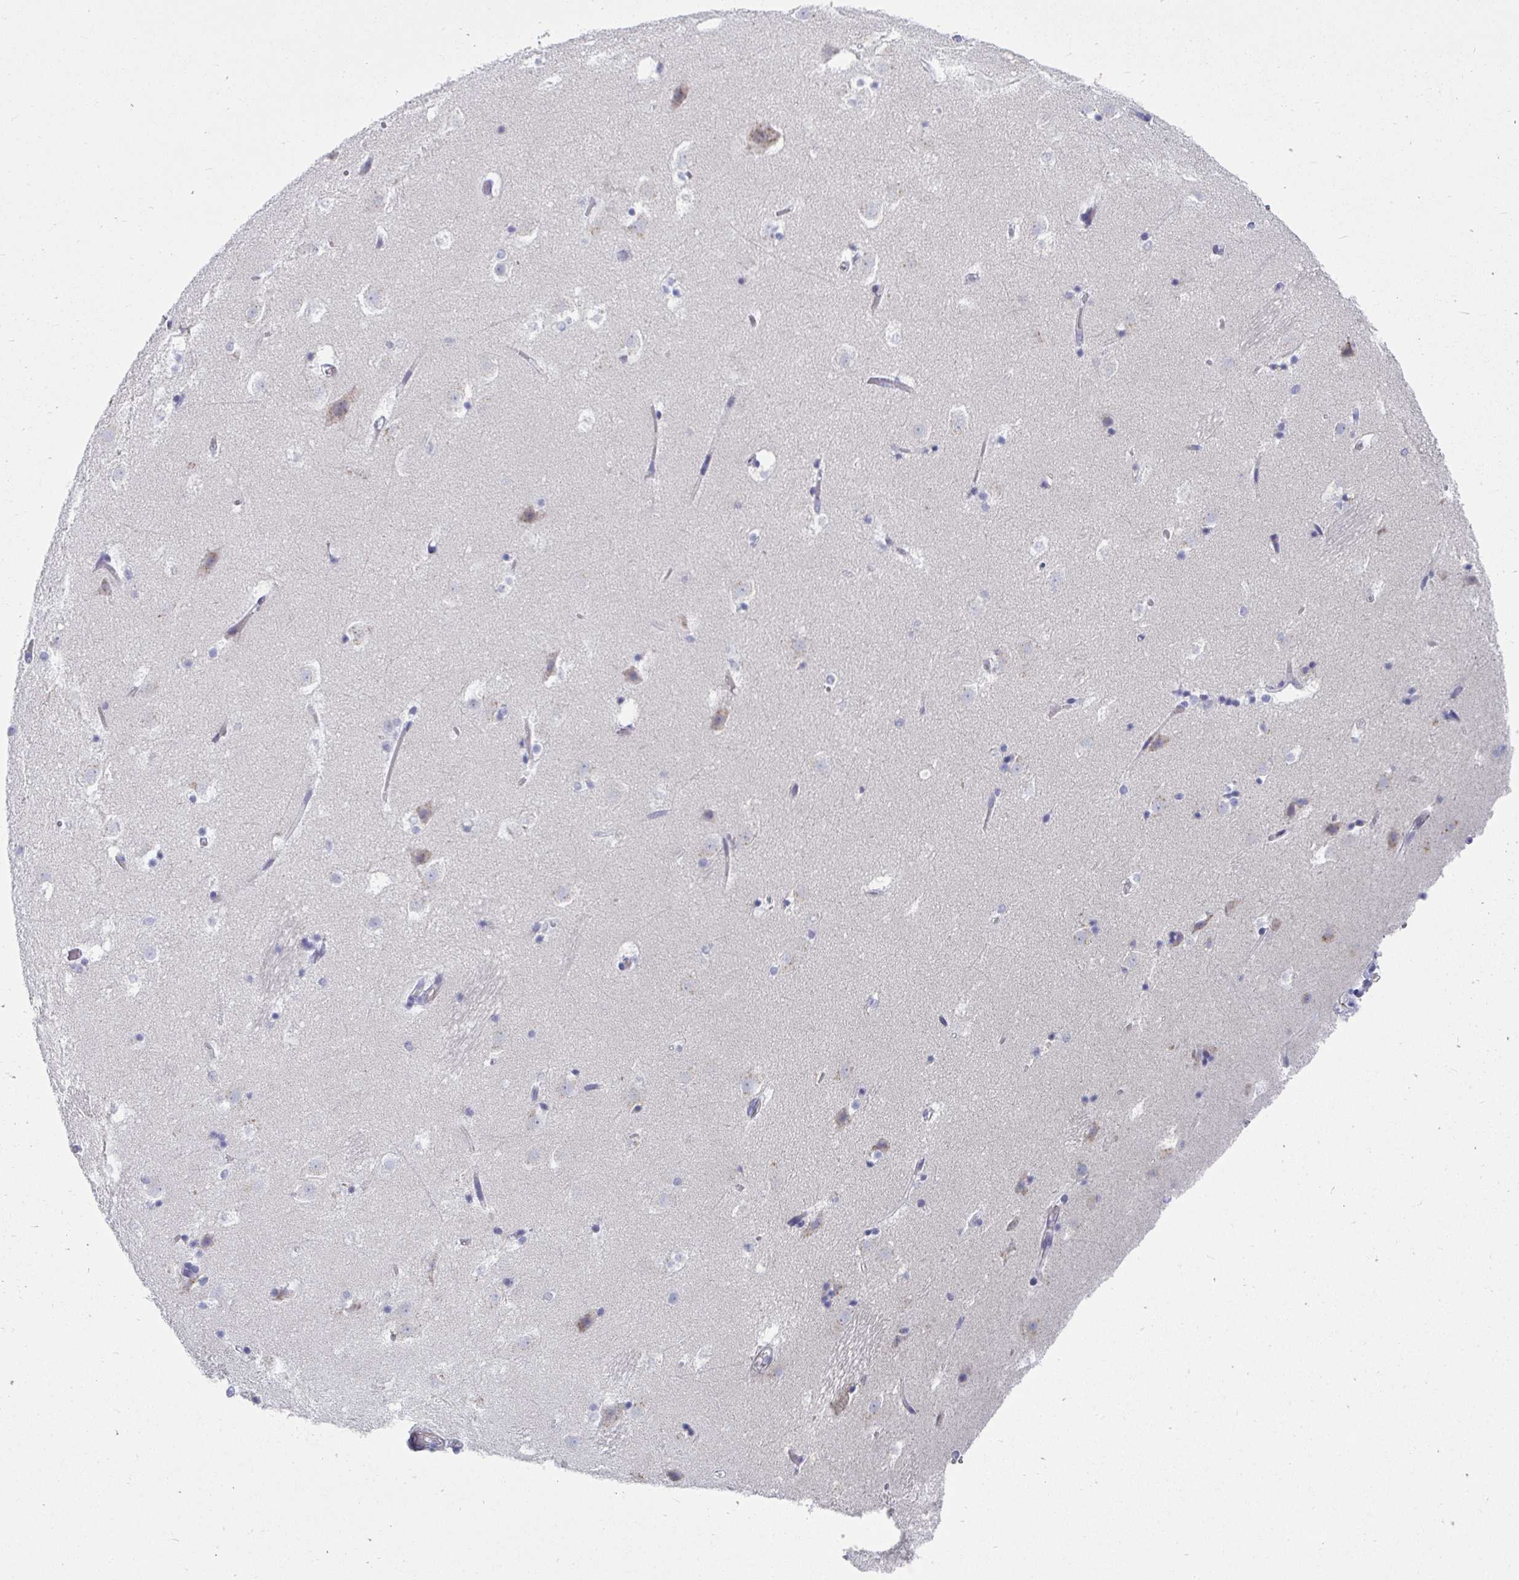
{"staining": {"intensity": "negative", "quantity": "none", "location": "none"}, "tissue": "caudate", "cell_type": "Glial cells", "image_type": "normal", "snomed": [{"axis": "morphology", "description": "Normal tissue, NOS"}, {"axis": "topography", "description": "Lateral ventricle wall"}], "caption": "There is no significant expression in glial cells of caudate. (Stains: DAB IHC with hematoxylin counter stain, Microscopy: brightfield microscopy at high magnification).", "gene": "ZFP82", "patient": {"sex": "male", "age": 37}}